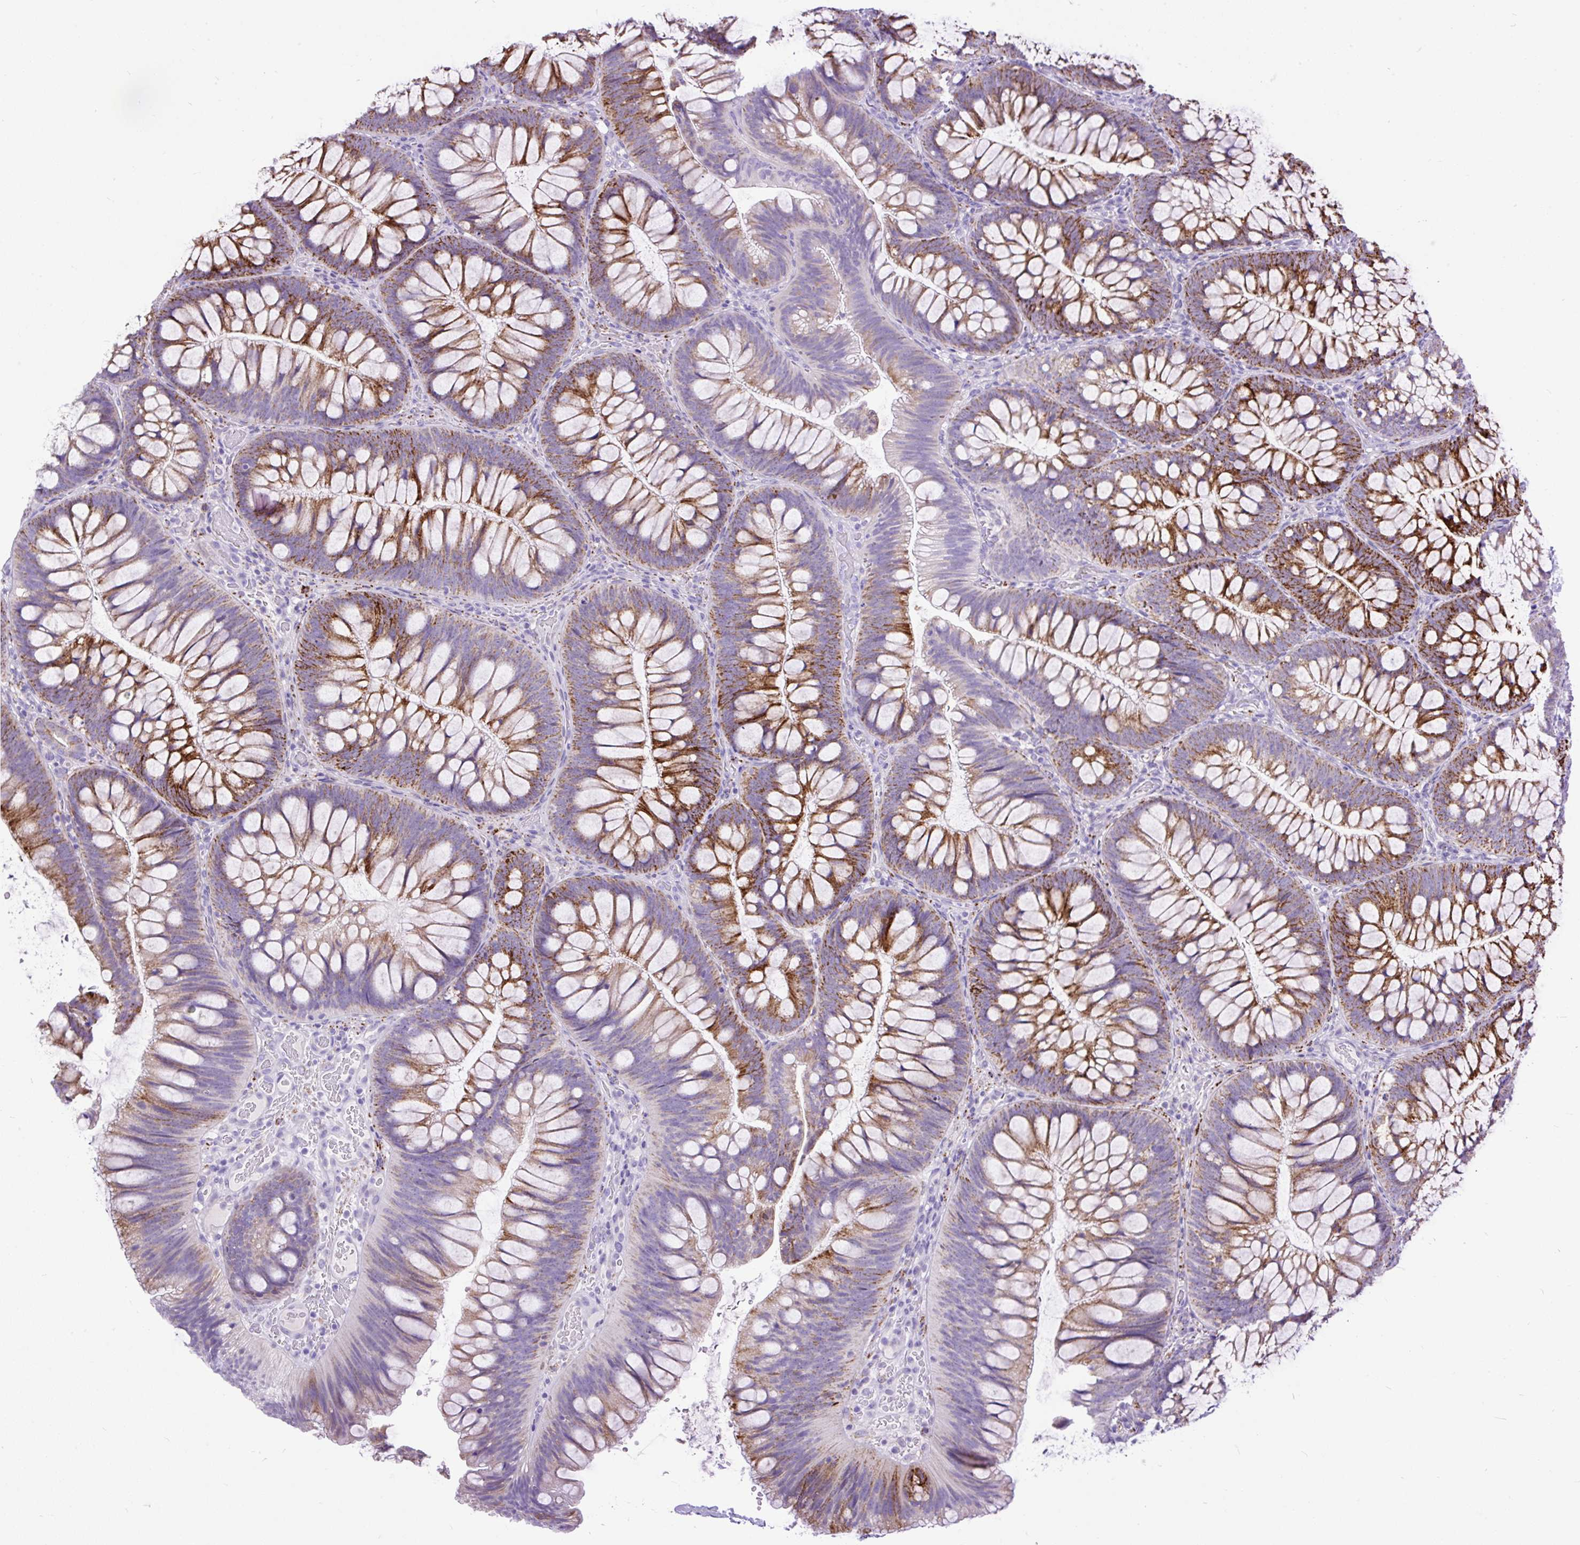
{"staining": {"intensity": "negative", "quantity": "none", "location": "none"}, "tissue": "colon", "cell_type": "Endothelial cells", "image_type": "normal", "snomed": [{"axis": "morphology", "description": "Normal tissue, NOS"}, {"axis": "morphology", "description": "Adenoma, NOS"}, {"axis": "topography", "description": "Soft tissue"}, {"axis": "topography", "description": "Colon"}], "caption": "High magnification brightfield microscopy of normal colon stained with DAB (3,3'-diaminobenzidine) (brown) and counterstained with hematoxylin (blue): endothelial cells show no significant positivity. Nuclei are stained in blue.", "gene": "ZNF256", "patient": {"sex": "male", "age": 47}}